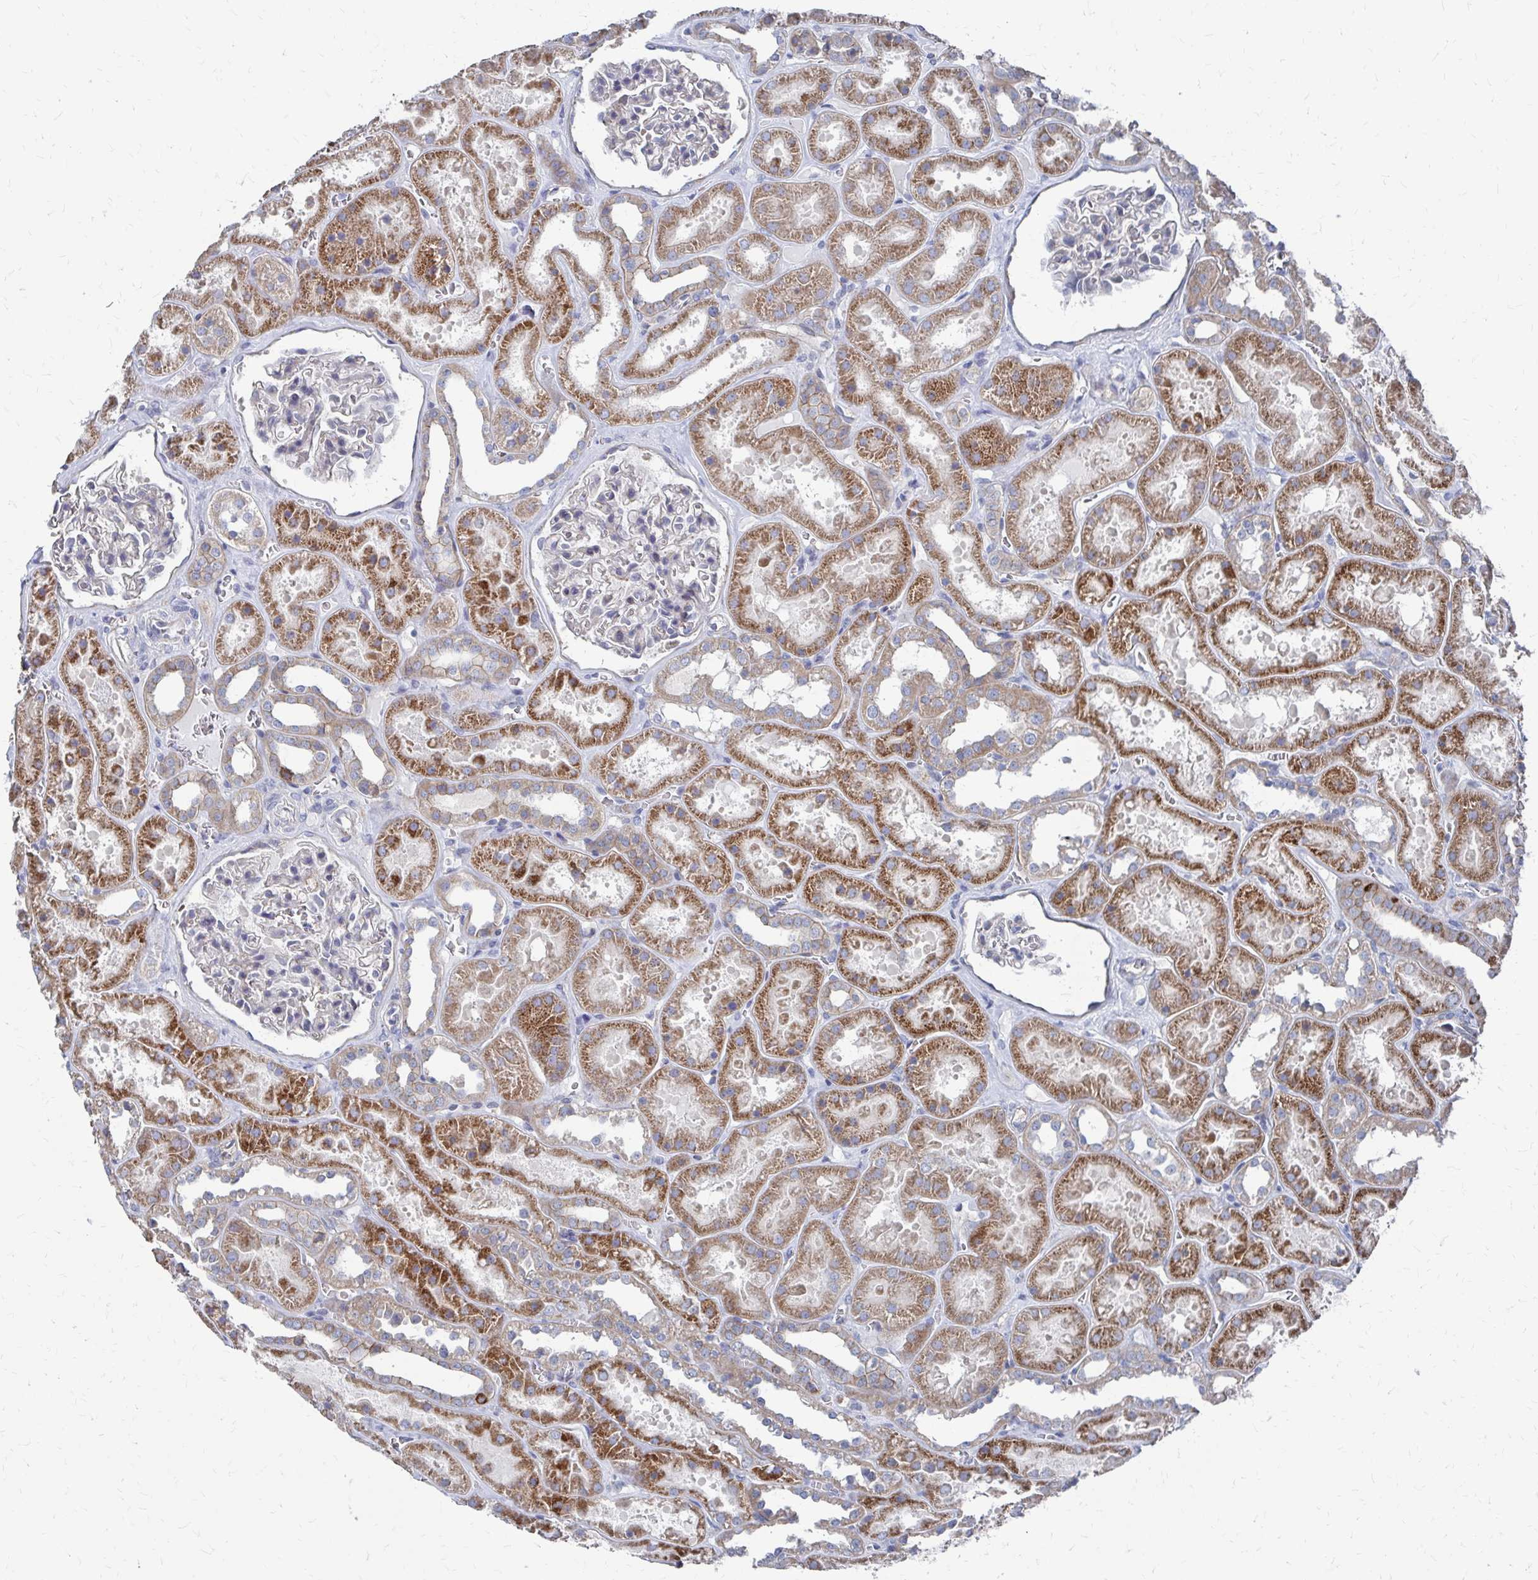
{"staining": {"intensity": "negative", "quantity": "none", "location": "none"}, "tissue": "kidney", "cell_type": "Cells in glomeruli", "image_type": "normal", "snomed": [{"axis": "morphology", "description": "Normal tissue, NOS"}, {"axis": "topography", "description": "Kidney"}], "caption": "This is a micrograph of IHC staining of benign kidney, which shows no expression in cells in glomeruli.", "gene": "PLEKHG7", "patient": {"sex": "female", "age": 41}}